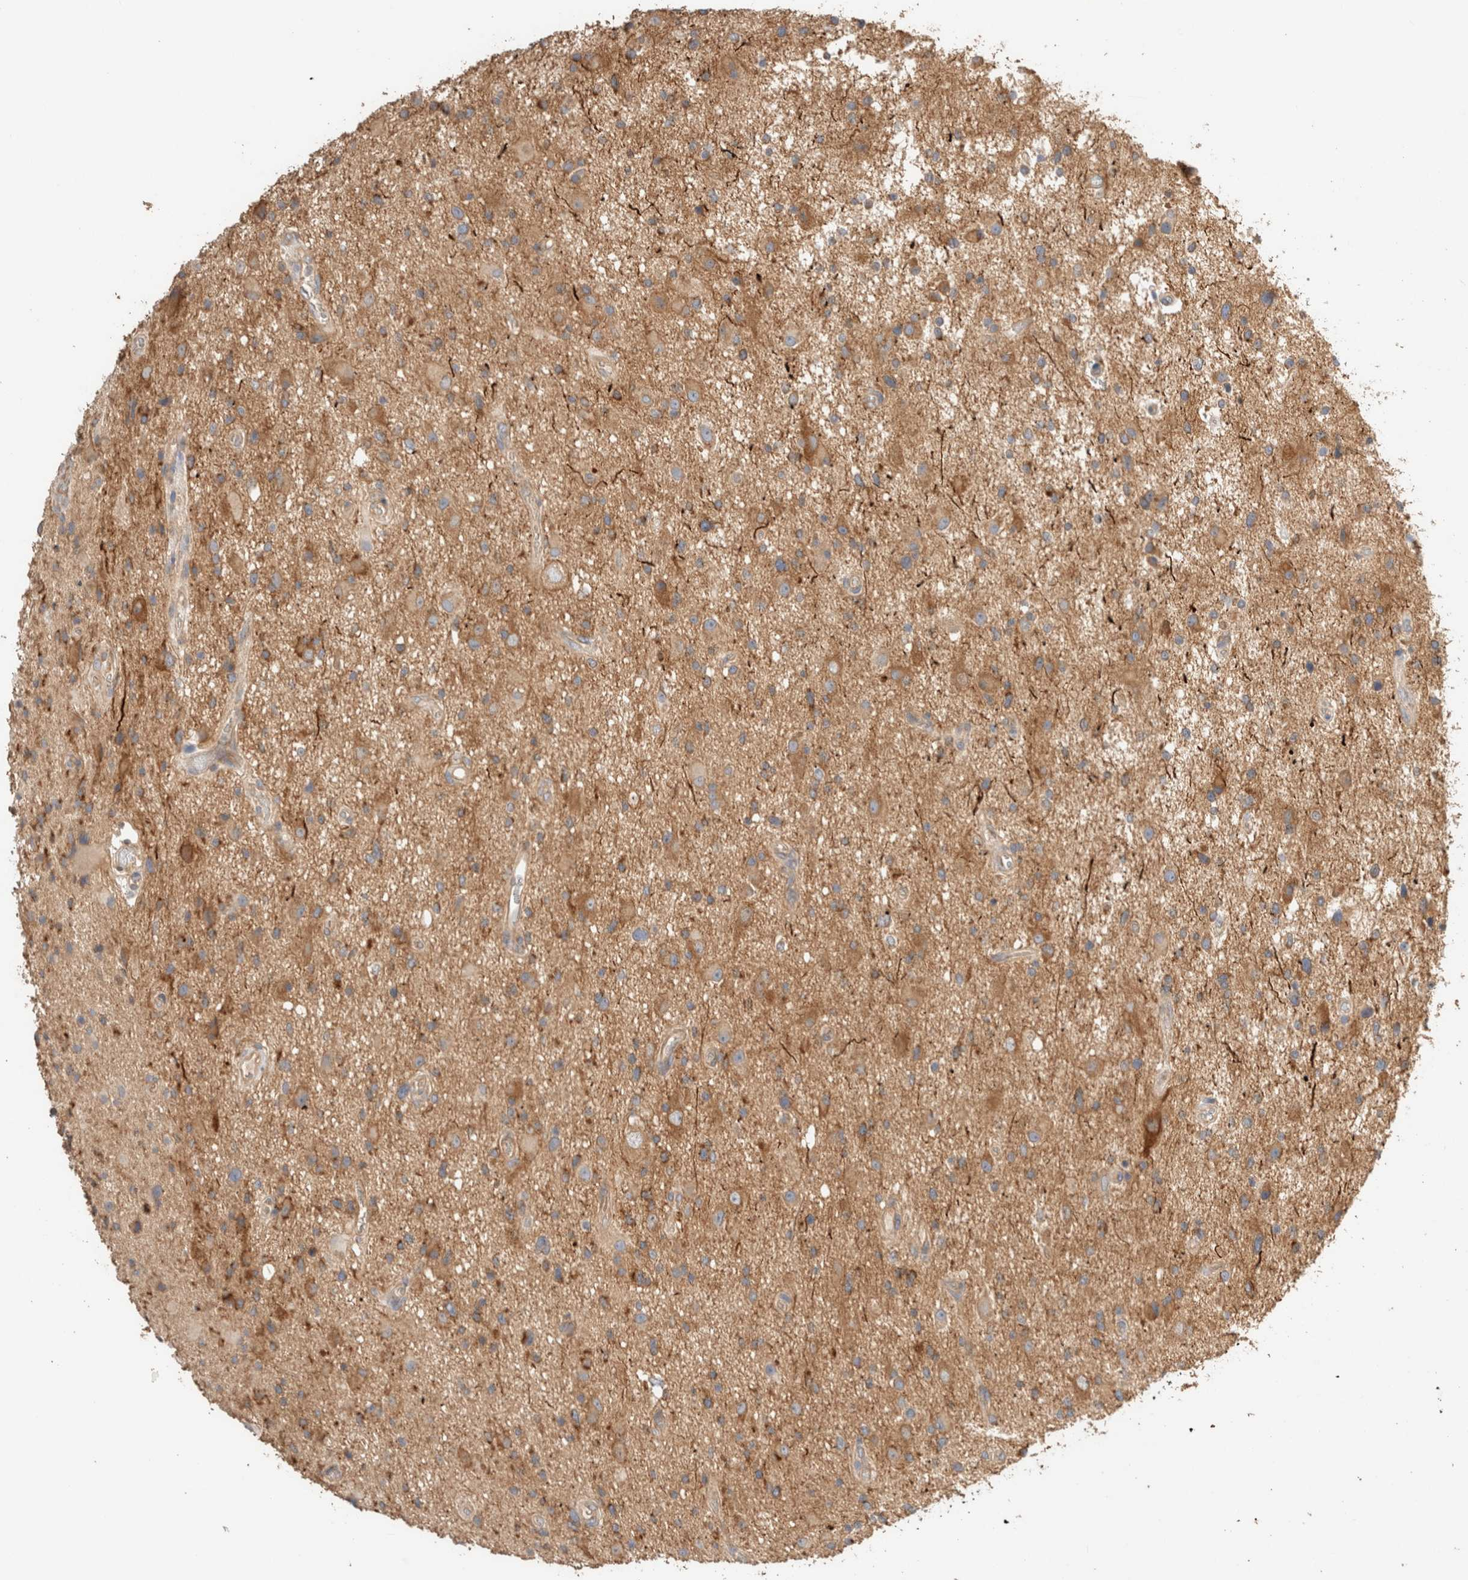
{"staining": {"intensity": "moderate", "quantity": ">75%", "location": "cytoplasmic/membranous"}, "tissue": "glioma", "cell_type": "Tumor cells", "image_type": "cancer", "snomed": [{"axis": "morphology", "description": "Glioma, malignant, High grade"}, {"axis": "topography", "description": "Brain"}], "caption": "About >75% of tumor cells in human glioma display moderate cytoplasmic/membranous protein positivity as visualized by brown immunohistochemical staining.", "gene": "B3GNTL1", "patient": {"sex": "male", "age": 33}}